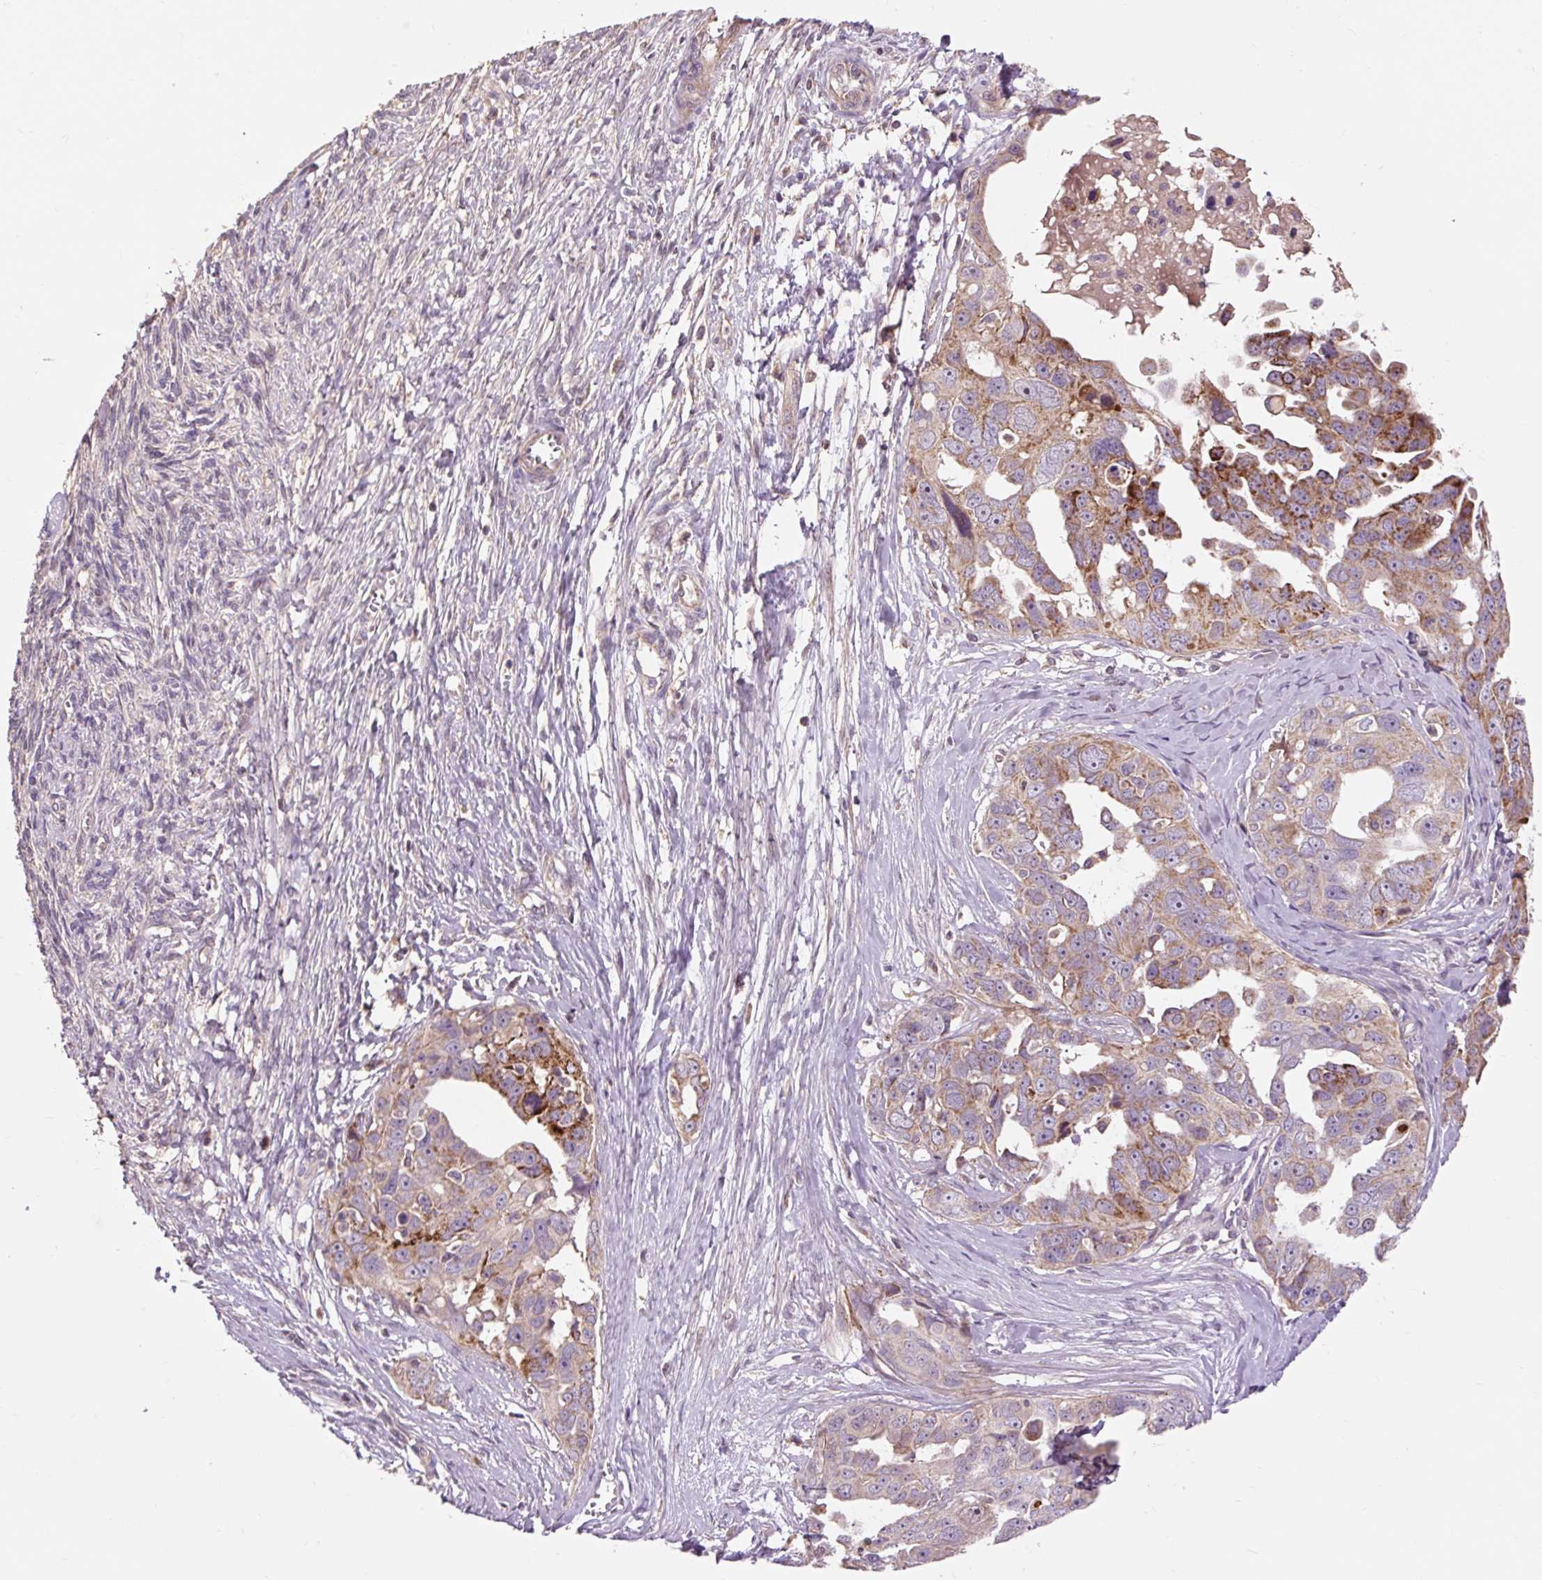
{"staining": {"intensity": "moderate", "quantity": ">75%", "location": "cytoplasmic/membranous"}, "tissue": "ovarian cancer", "cell_type": "Tumor cells", "image_type": "cancer", "snomed": [{"axis": "morphology", "description": "Carcinoma, endometroid"}, {"axis": "topography", "description": "Ovary"}], "caption": "Moderate cytoplasmic/membranous expression for a protein is seen in approximately >75% of tumor cells of ovarian cancer (endometroid carcinoma) using immunohistochemistry (IHC).", "gene": "PRIMPOL", "patient": {"sex": "female", "age": 70}}